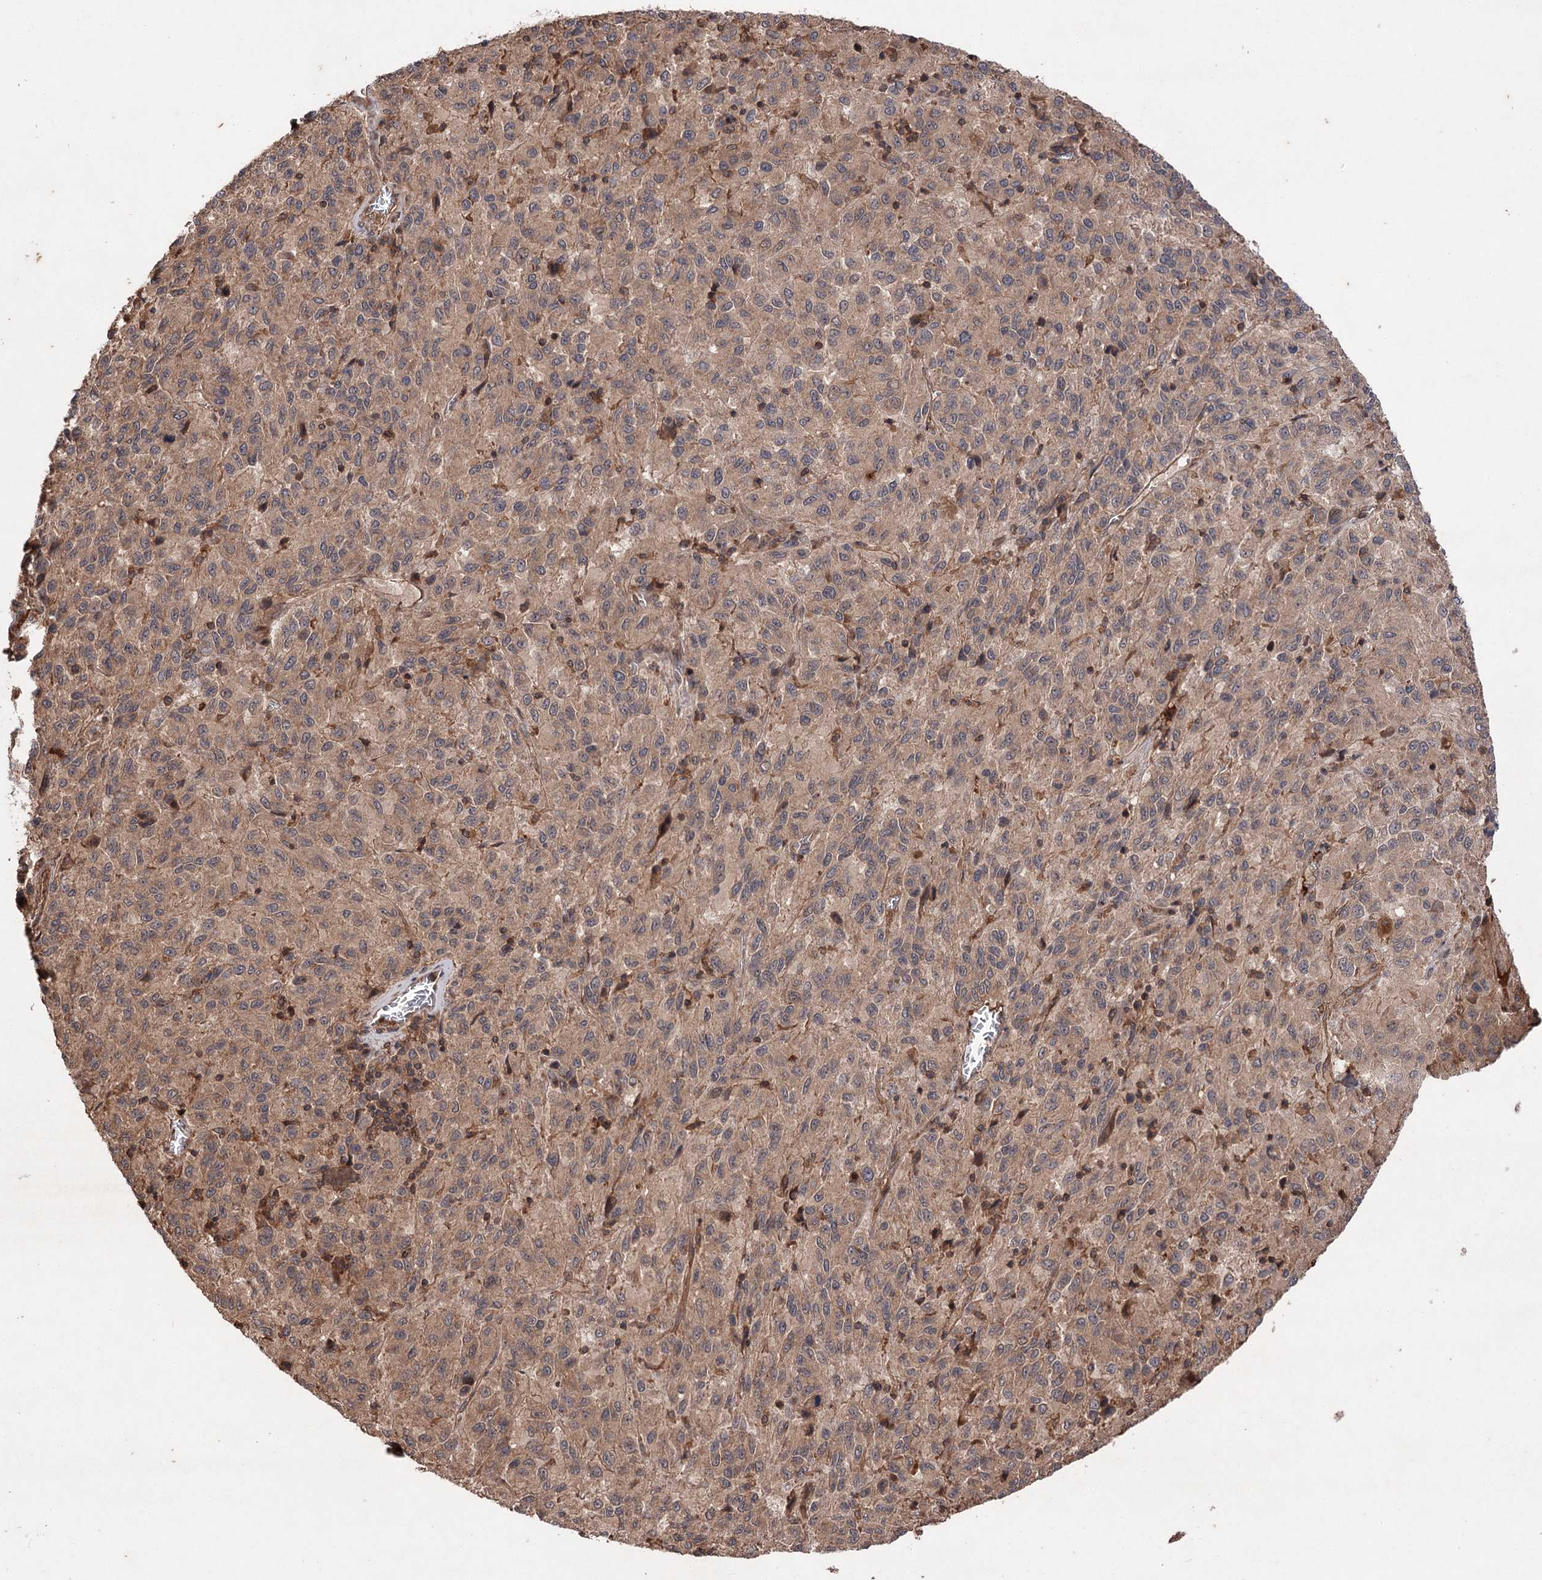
{"staining": {"intensity": "weak", "quantity": ">75%", "location": "cytoplasmic/membranous"}, "tissue": "melanoma", "cell_type": "Tumor cells", "image_type": "cancer", "snomed": [{"axis": "morphology", "description": "Malignant melanoma, Metastatic site"}, {"axis": "topography", "description": "Lung"}], "caption": "Weak cytoplasmic/membranous staining is identified in approximately >75% of tumor cells in melanoma.", "gene": "ADK", "patient": {"sex": "male", "age": 64}}